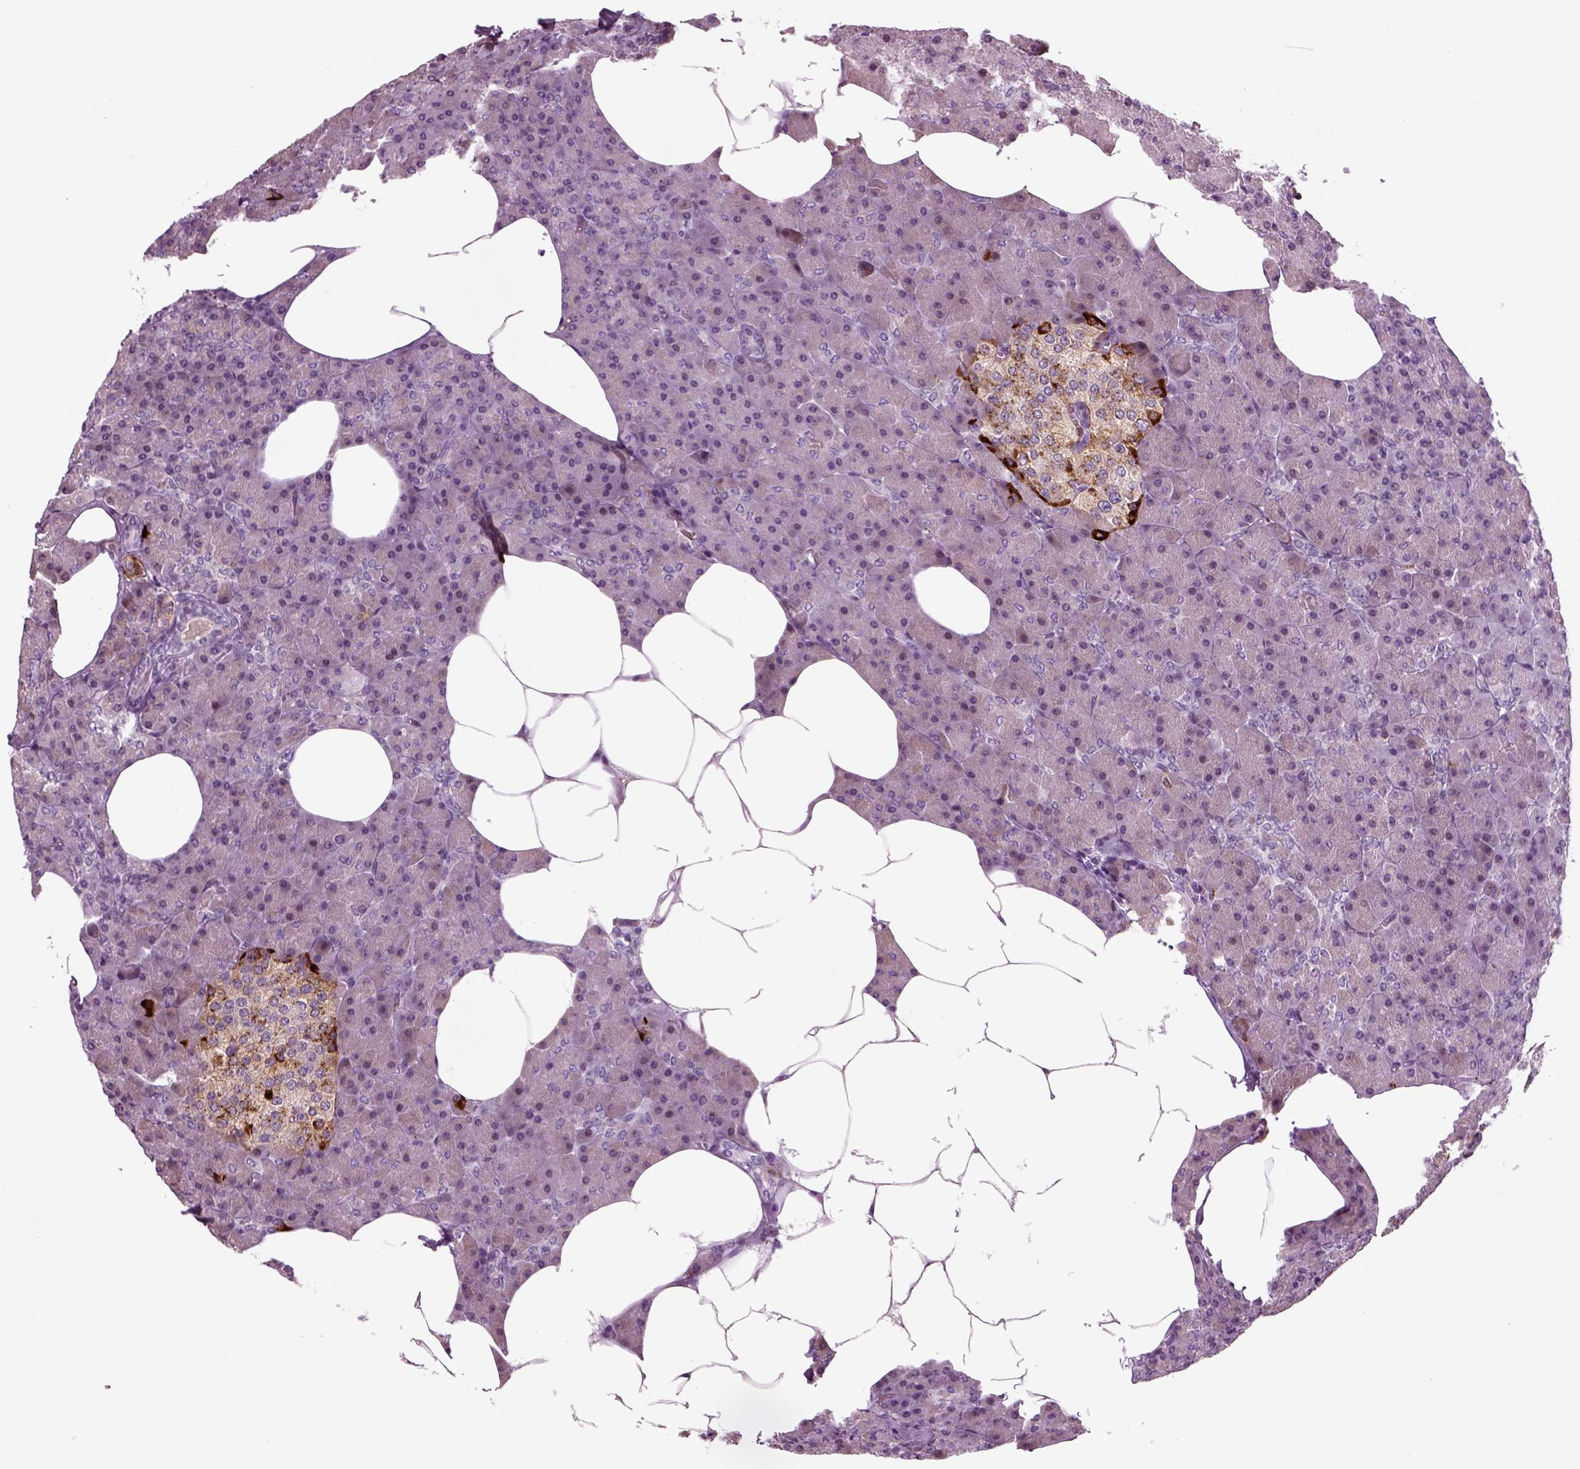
{"staining": {"intensity": "negative", "quantity": "none", "location": "none"}, "tissue": "pancreas", "cell_type": "Exocrine glandular cells", "image_type": "normal", "snomed": [{"axis": "morphology", "description": "Normal tissue, NOS"}, {"axis": "topography", "description": "Pancreas"}], "caption": "Protein analysis of benign pancreas reveals no significant expression in exocrine glandular cells. Nuclei are stained in blue.", "gene": "CHGB", "patient": {"sex": "female", "age": 45}}